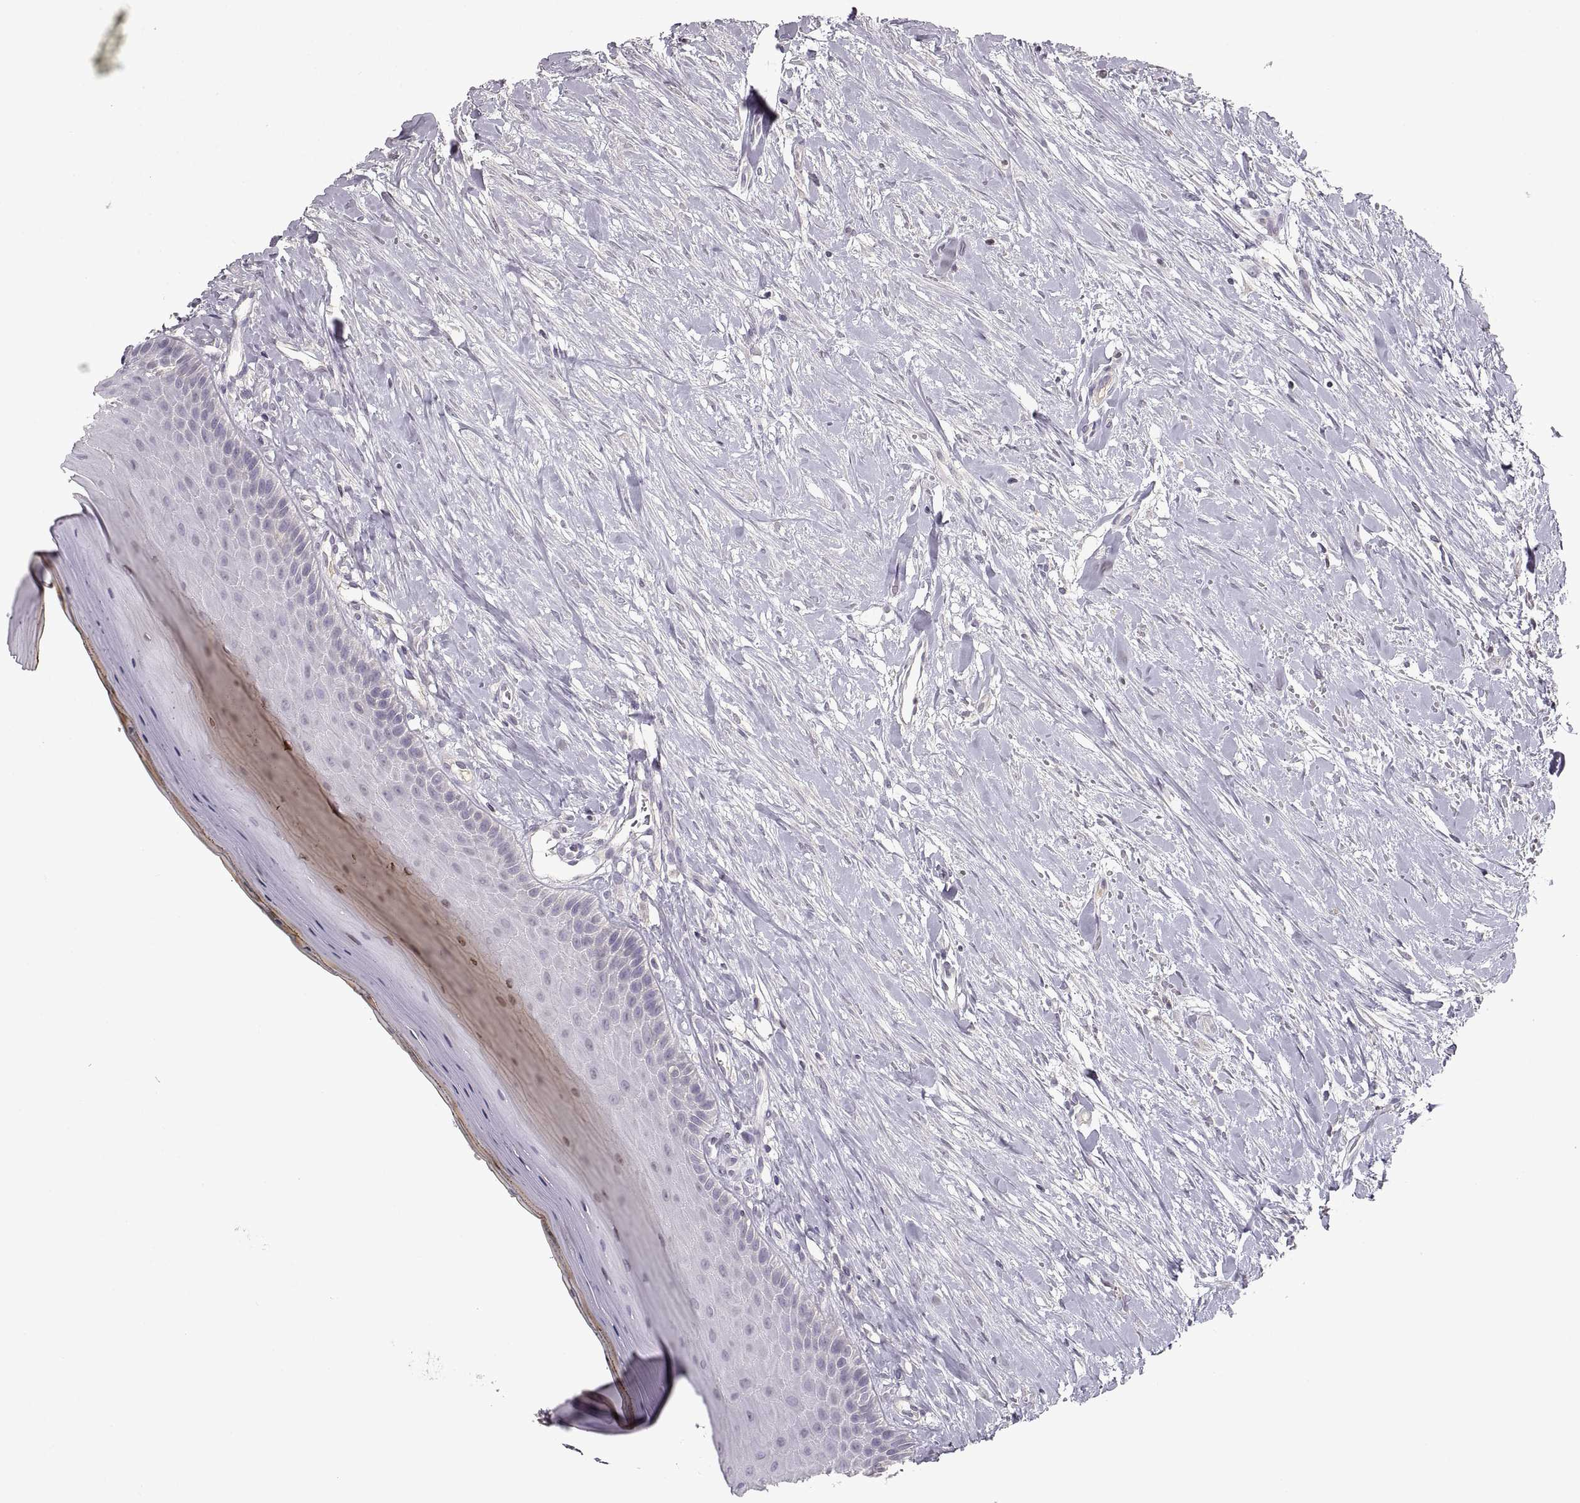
{"staining": {"intensity": "negative", "quantity": "none", "location": "none"}, "tissue": "oral mucosa", "cell_type": "Squamous epithelial cells", "image_type": "normal", "snomed": [{"axis": "morphology", "description": "Normal tissue, NOS"}, {"axis": "topography", "description": "Oral tissue"}], "caption": "Oral mucosa stained for a protein using immunohistochemistry (IHC) reveals no positivity squamous epithelial cells.", "gene": "ADAM11", "patient": {"sex": "female", "age": 43}}